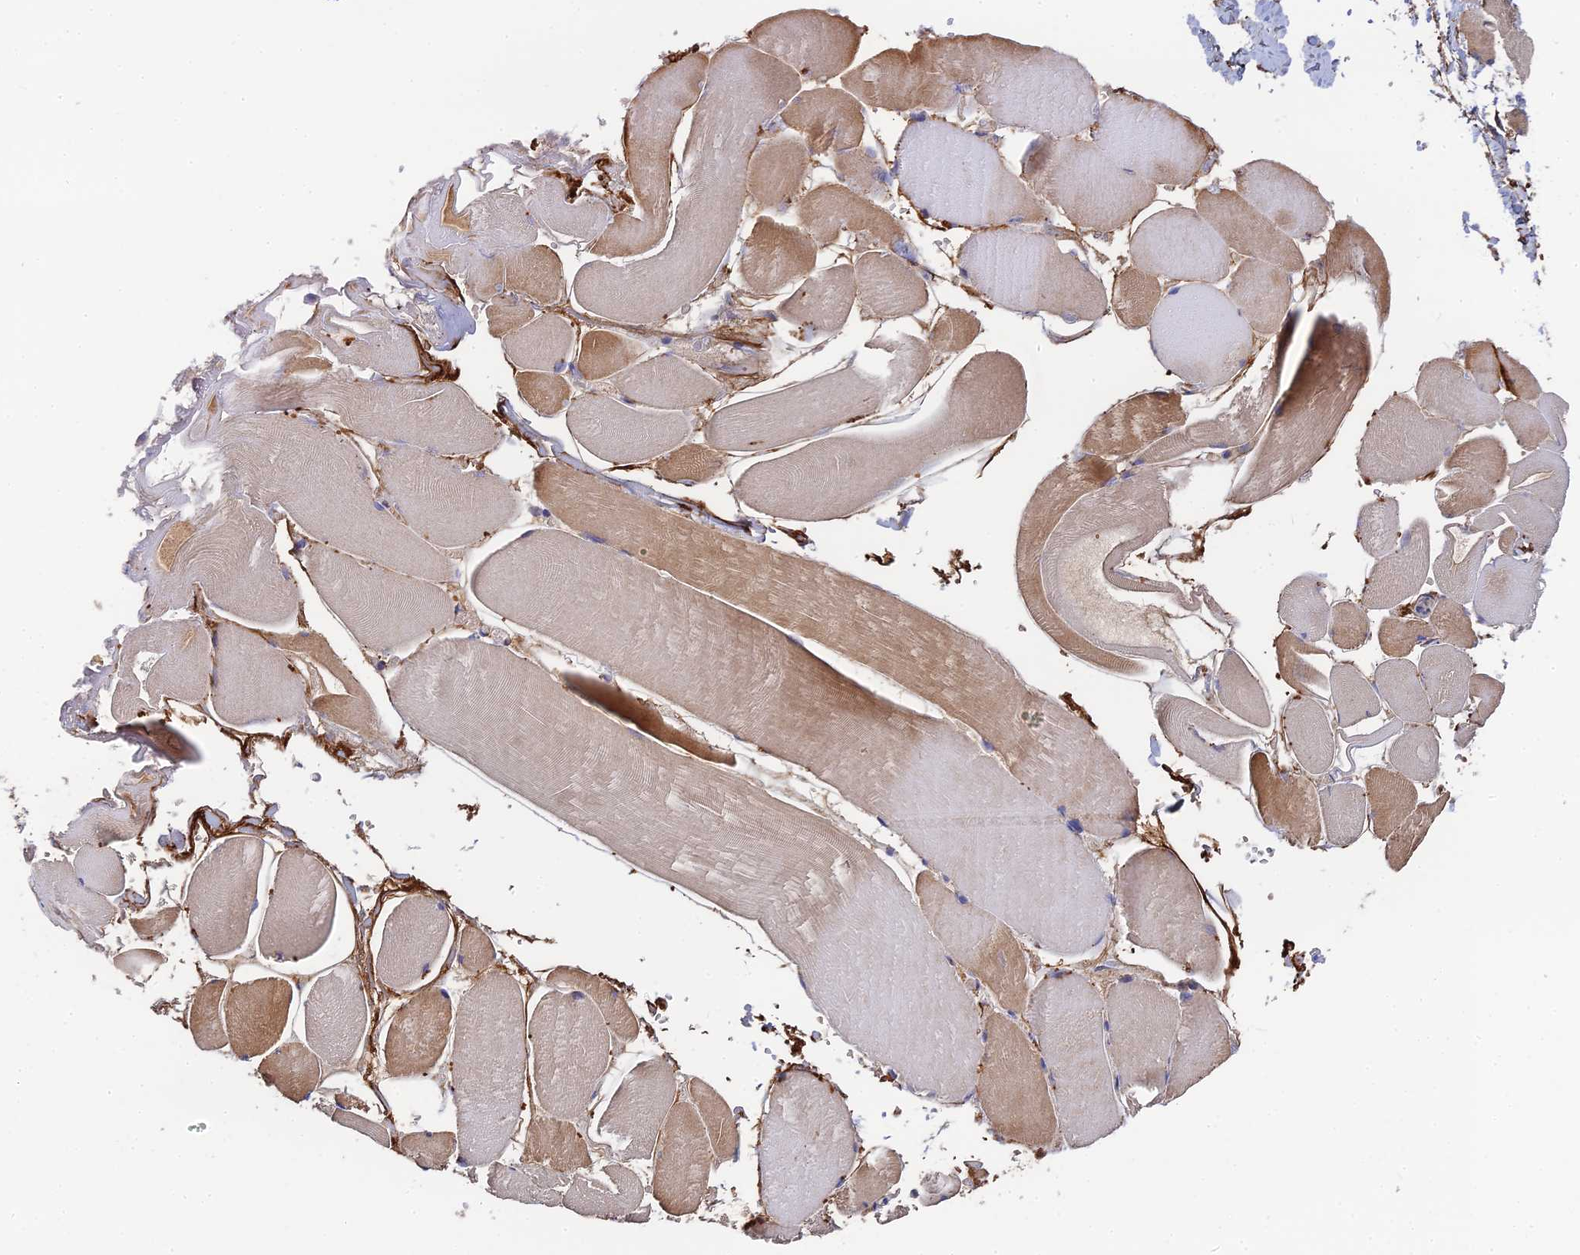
{"staining": {"intensity": "moderate", "quantity": "<25%", "location": "cytoplasmic/membranous"}, "tissue": "skeletal muscle", "cell_type": "Myocytes", "image_type": "normal", "snomed": [{"axis": "morphology", "description": "Normal tissue, NOS"}, {"axis": "morphology", "description": "Basal cell carcinoma"}, {"axis": "topography", "description": "Skeletal muscle"}], "caption": "Immunohistochemical staining of benign human skeletal muscle displays moderate cytoplasmic/membranous protein expression in approximately <25% of myocytes.", "gene": "RPIA", "patient": {"sex": "female", "age": 64}}